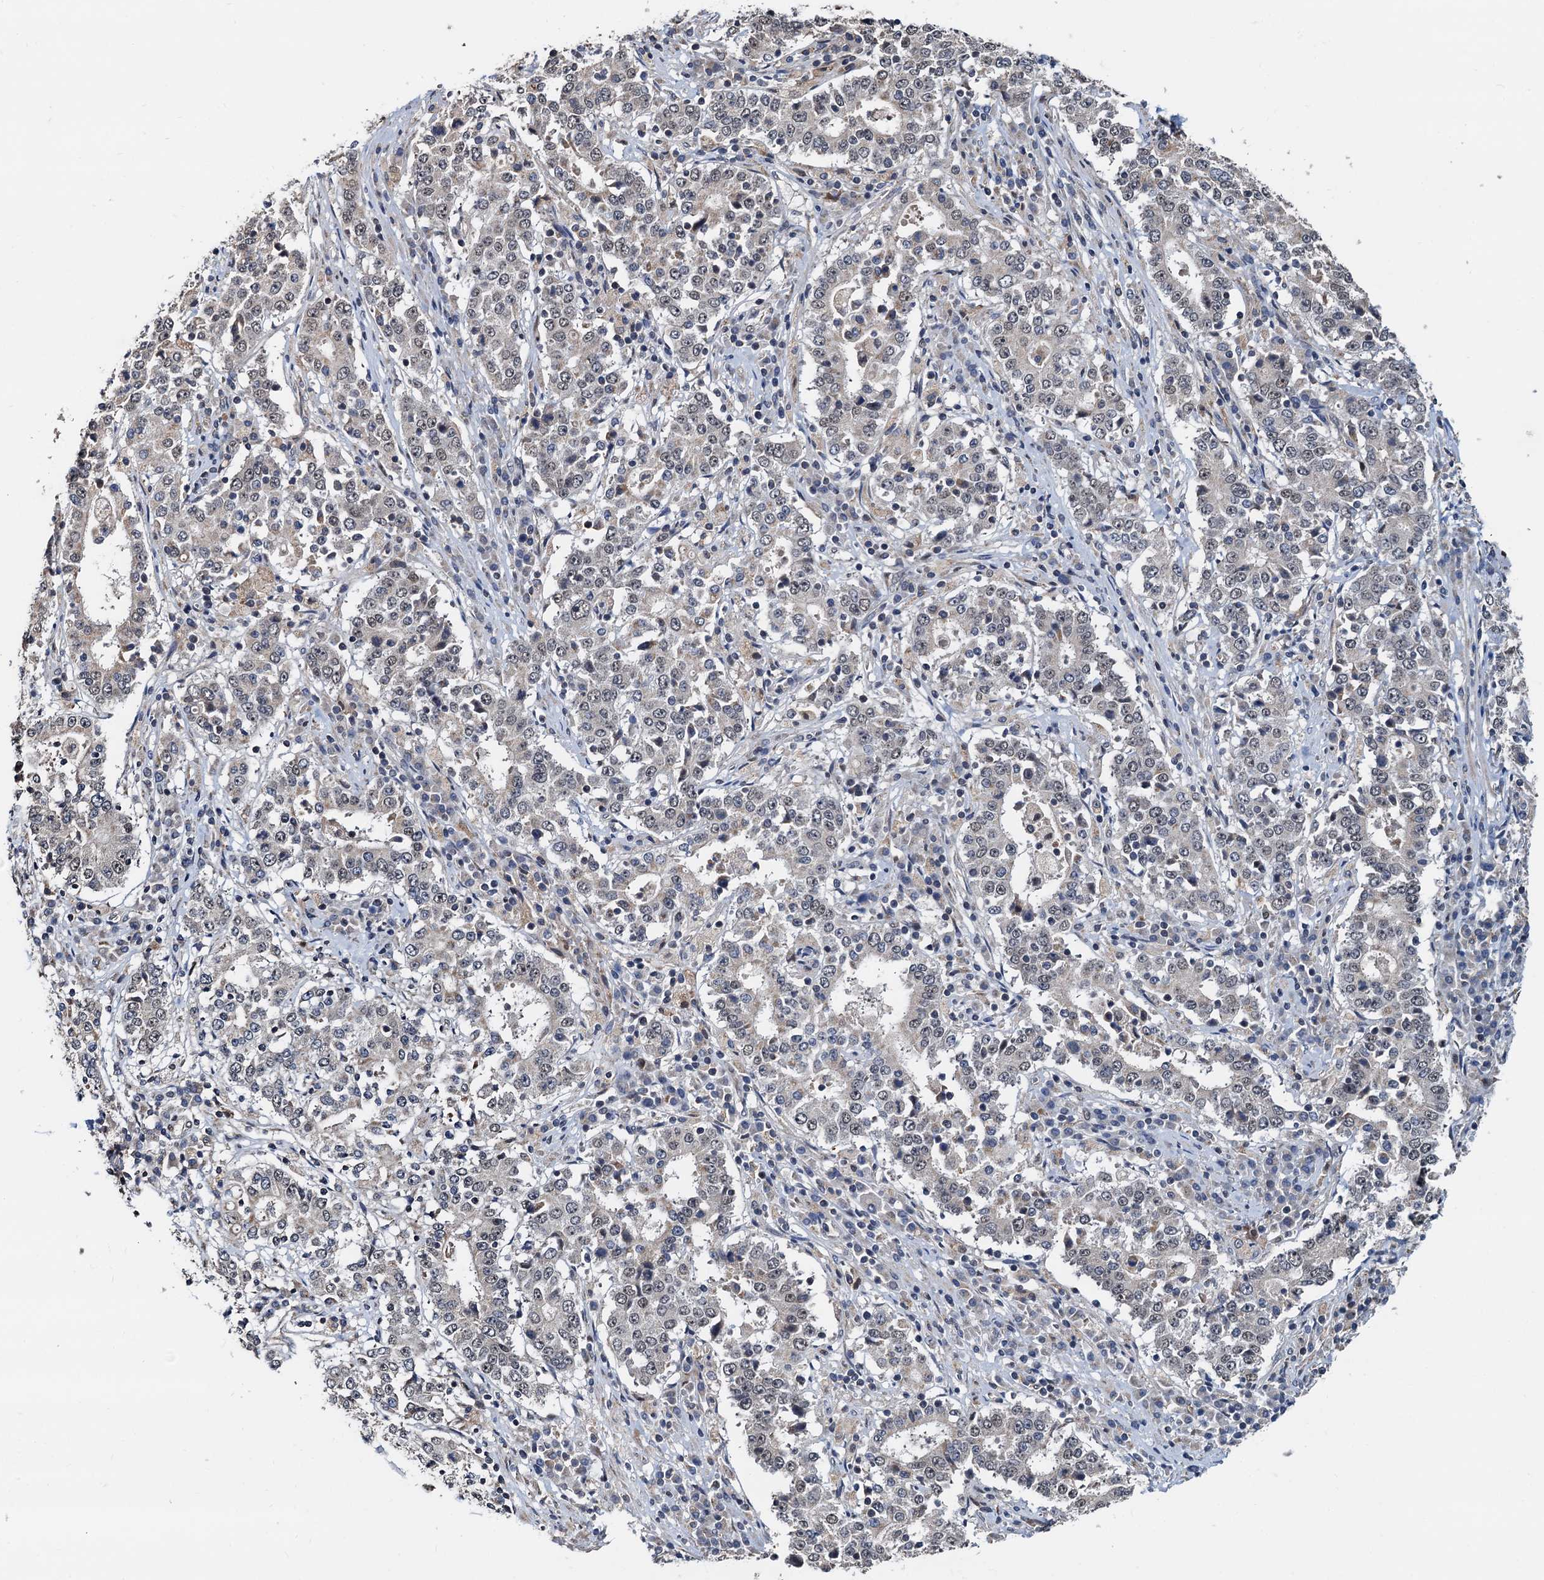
{"staining": {"intensity": "negative", "quantity": "none", "location": "none"}, "tissue": "stomach cancer", "cell_type": "Tumor cells", "image_type": "cancer", "snomed": [{"axis": "morphology", "description": "Adenocarcinoma, NOS"}, {"axis": "topography", "description": "Stomach"}], "caption": "The immunohistochemistry image has no significant expression in tumor cells of stomach adenocarcinoma tissue.", "gene": "MCMBP", "patient": {"sex": "male", "age": 59}}